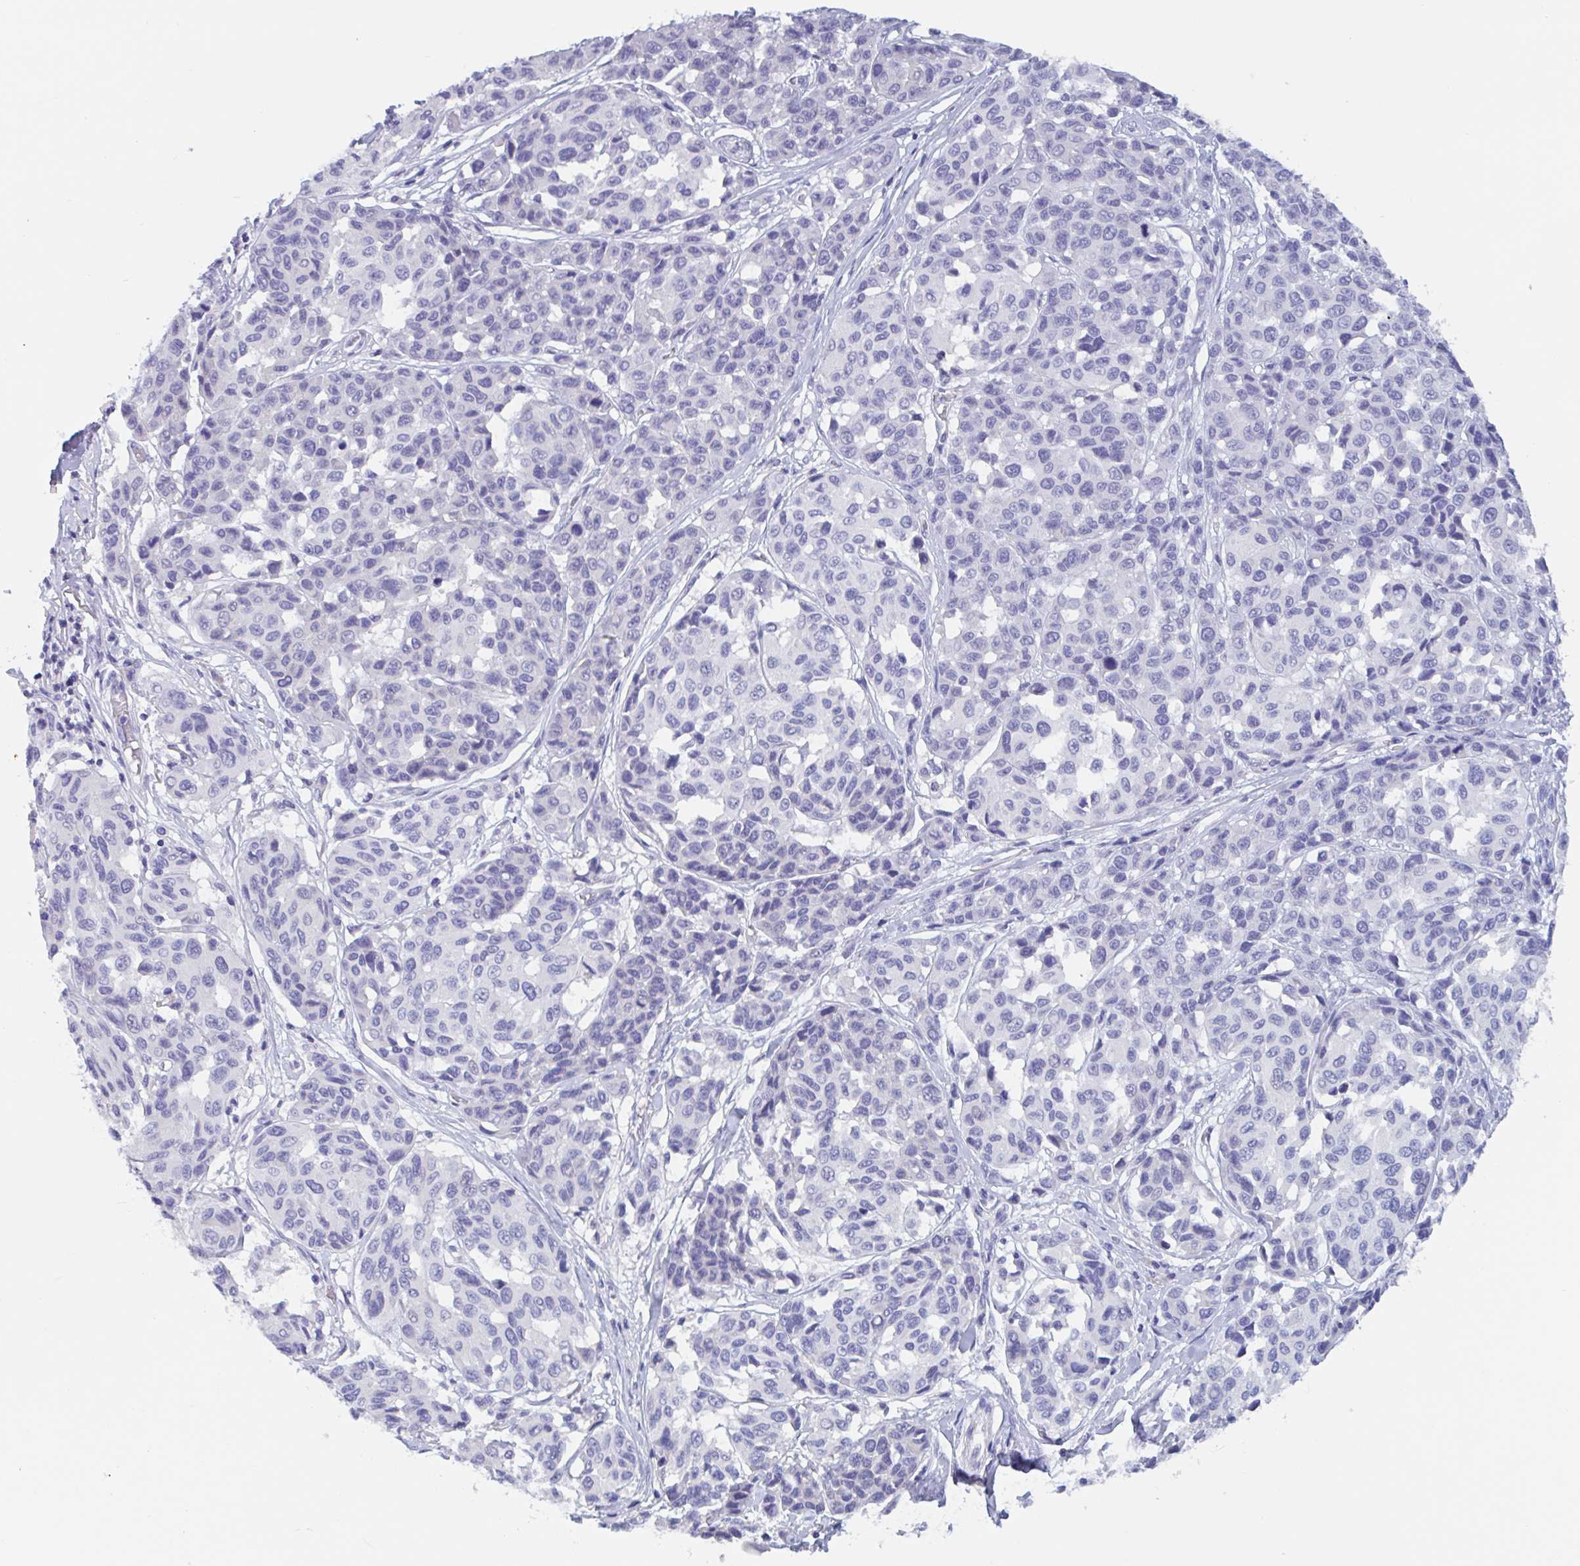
{"staining": {"intensity": "negative", "quantity": "none", "location": "none"}, "tissue": "melanoma", "cell_type": "Tumor cells", "image_type": "cancer", "snomed": [{"axis": "morphology", "description": "Malignant melanoma, NOS"}, {"axis": "topography", "description": "Skin"}], "caption": "A micrograph of melanoma stained for a protein shows no brown staining in tumor cells.", "gene": "ZNHIT2", "patient": {"sex": "female", "age": 66}}